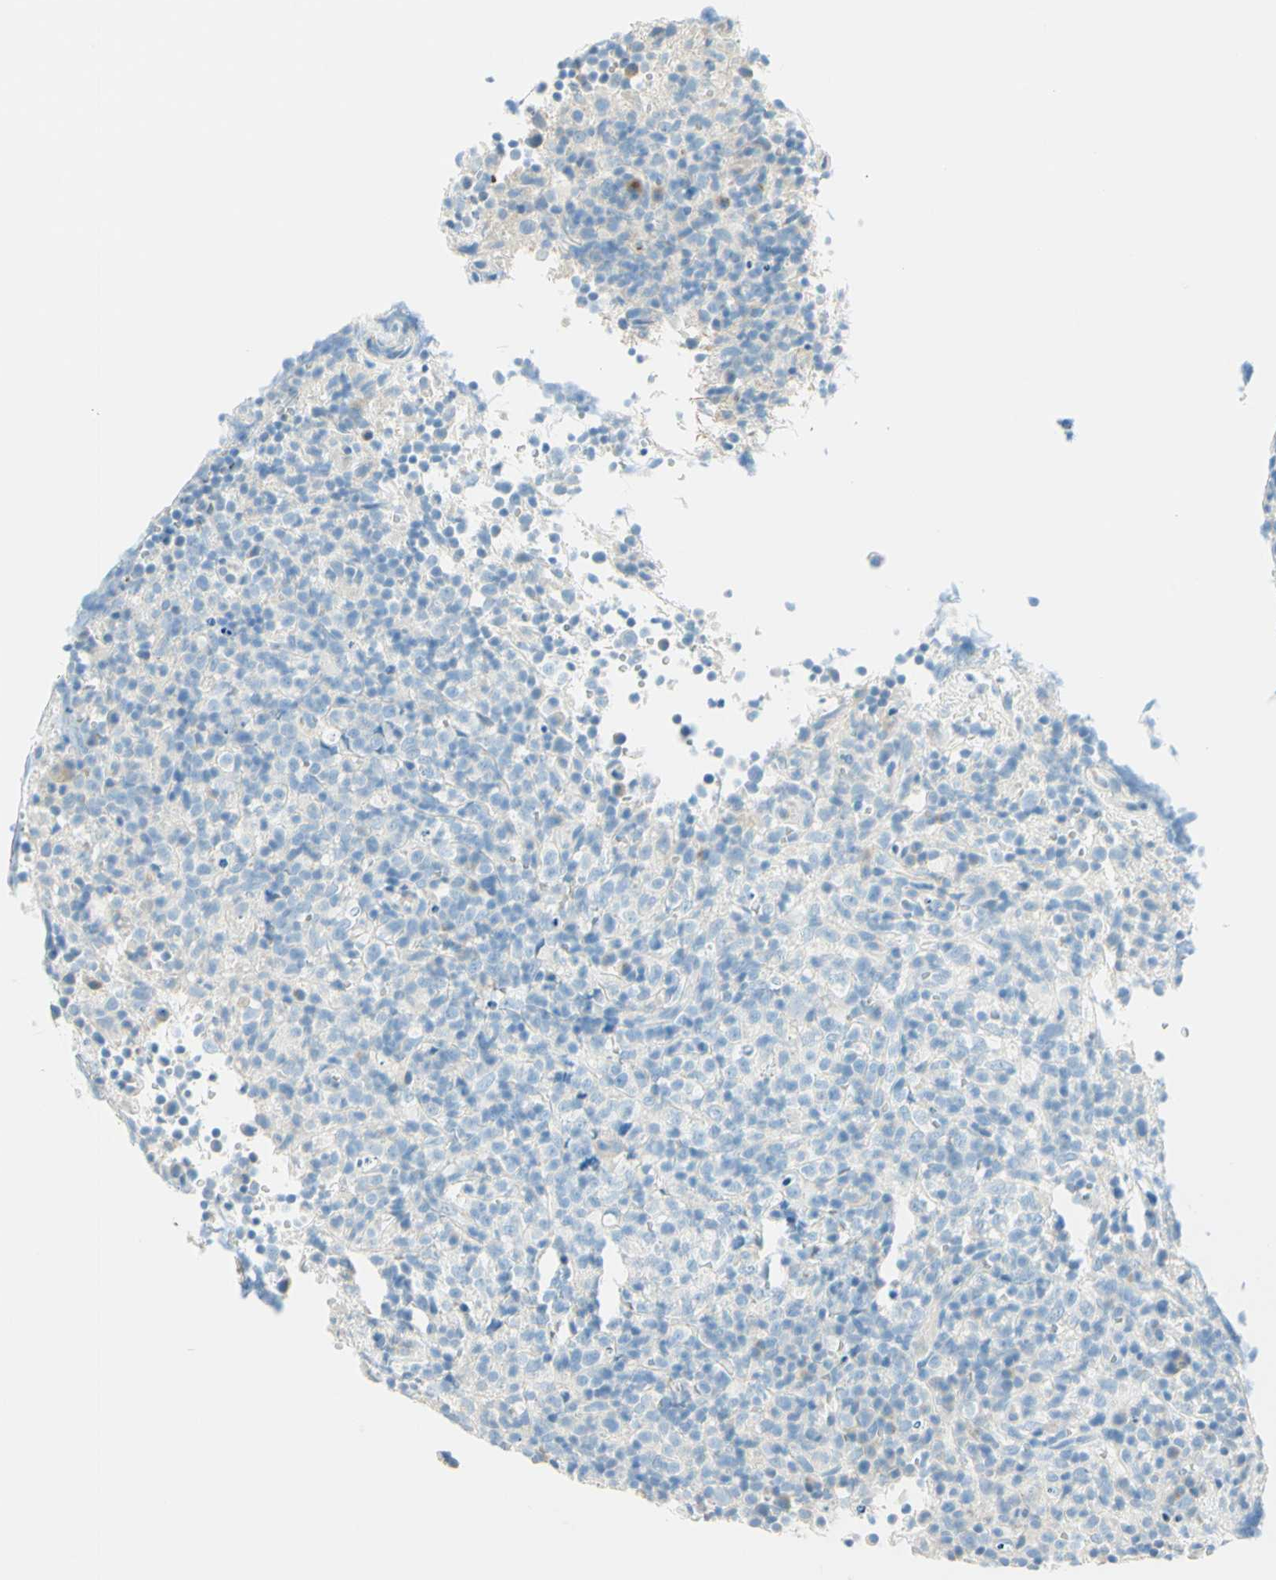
{"staining": {"intensity": "negative", "quantity": "none", "location": "none"}, "tissue": "lymphoma", "cell_type": "Tumor cells", "image_type": "cancer", "snomed": [{"axis": "morphology", "description": "Malignant lymphoma, non-Hodgkin's type, High grade"}, {"axis": "topography", "description": "Lymph node"}], "caption": "This micrograph is of lymphoma stained with IHC to label a protein in brown with the nuclei are counter-stained blue. There is no staining in tumor cells.", "gene": "NCBP2L", "patient": {"sex": "female", "age": 76}}